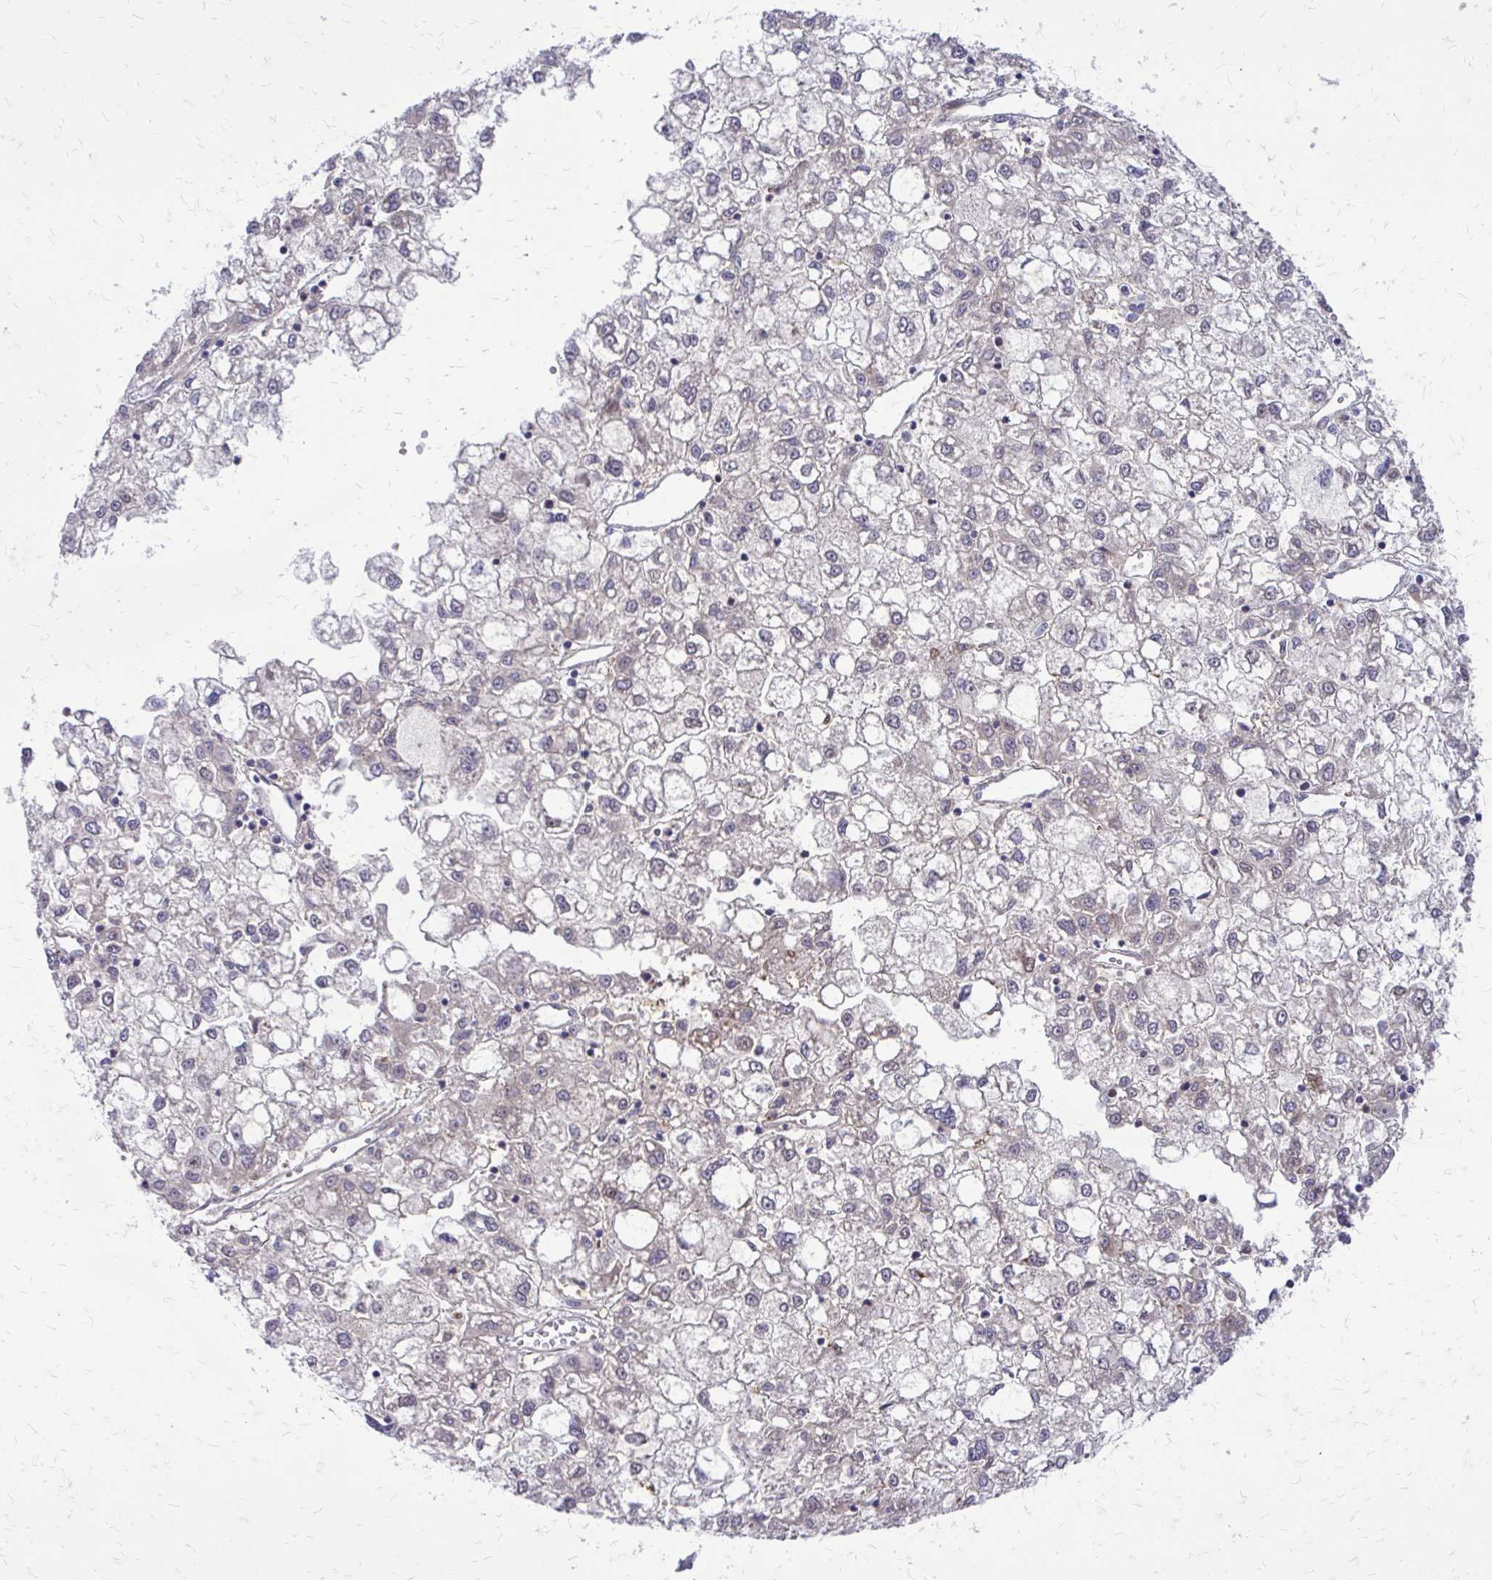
{"staining": {"intensity": "negative", "quantity": "none", "location": "none"}, "tissue": "liver cancer", "cell_type": "Tumor cells", "image_type": "cancer", "snomed": [{"axis": "morphology", "description": "Carcinoma, Hepatocellular, NOS"}, {"axis": "topography", "description": "Liver"}], "caption": "Tumor cells are negative for brown protein staining in liver cancer. The staining is performed using DAB (3,3'-diaminobenzidine) brown chromogen with nuclei counter-stained in using hematoxylin.", "gene": "PPDPFL", "patient": {"sex": "male", "age": 40}}